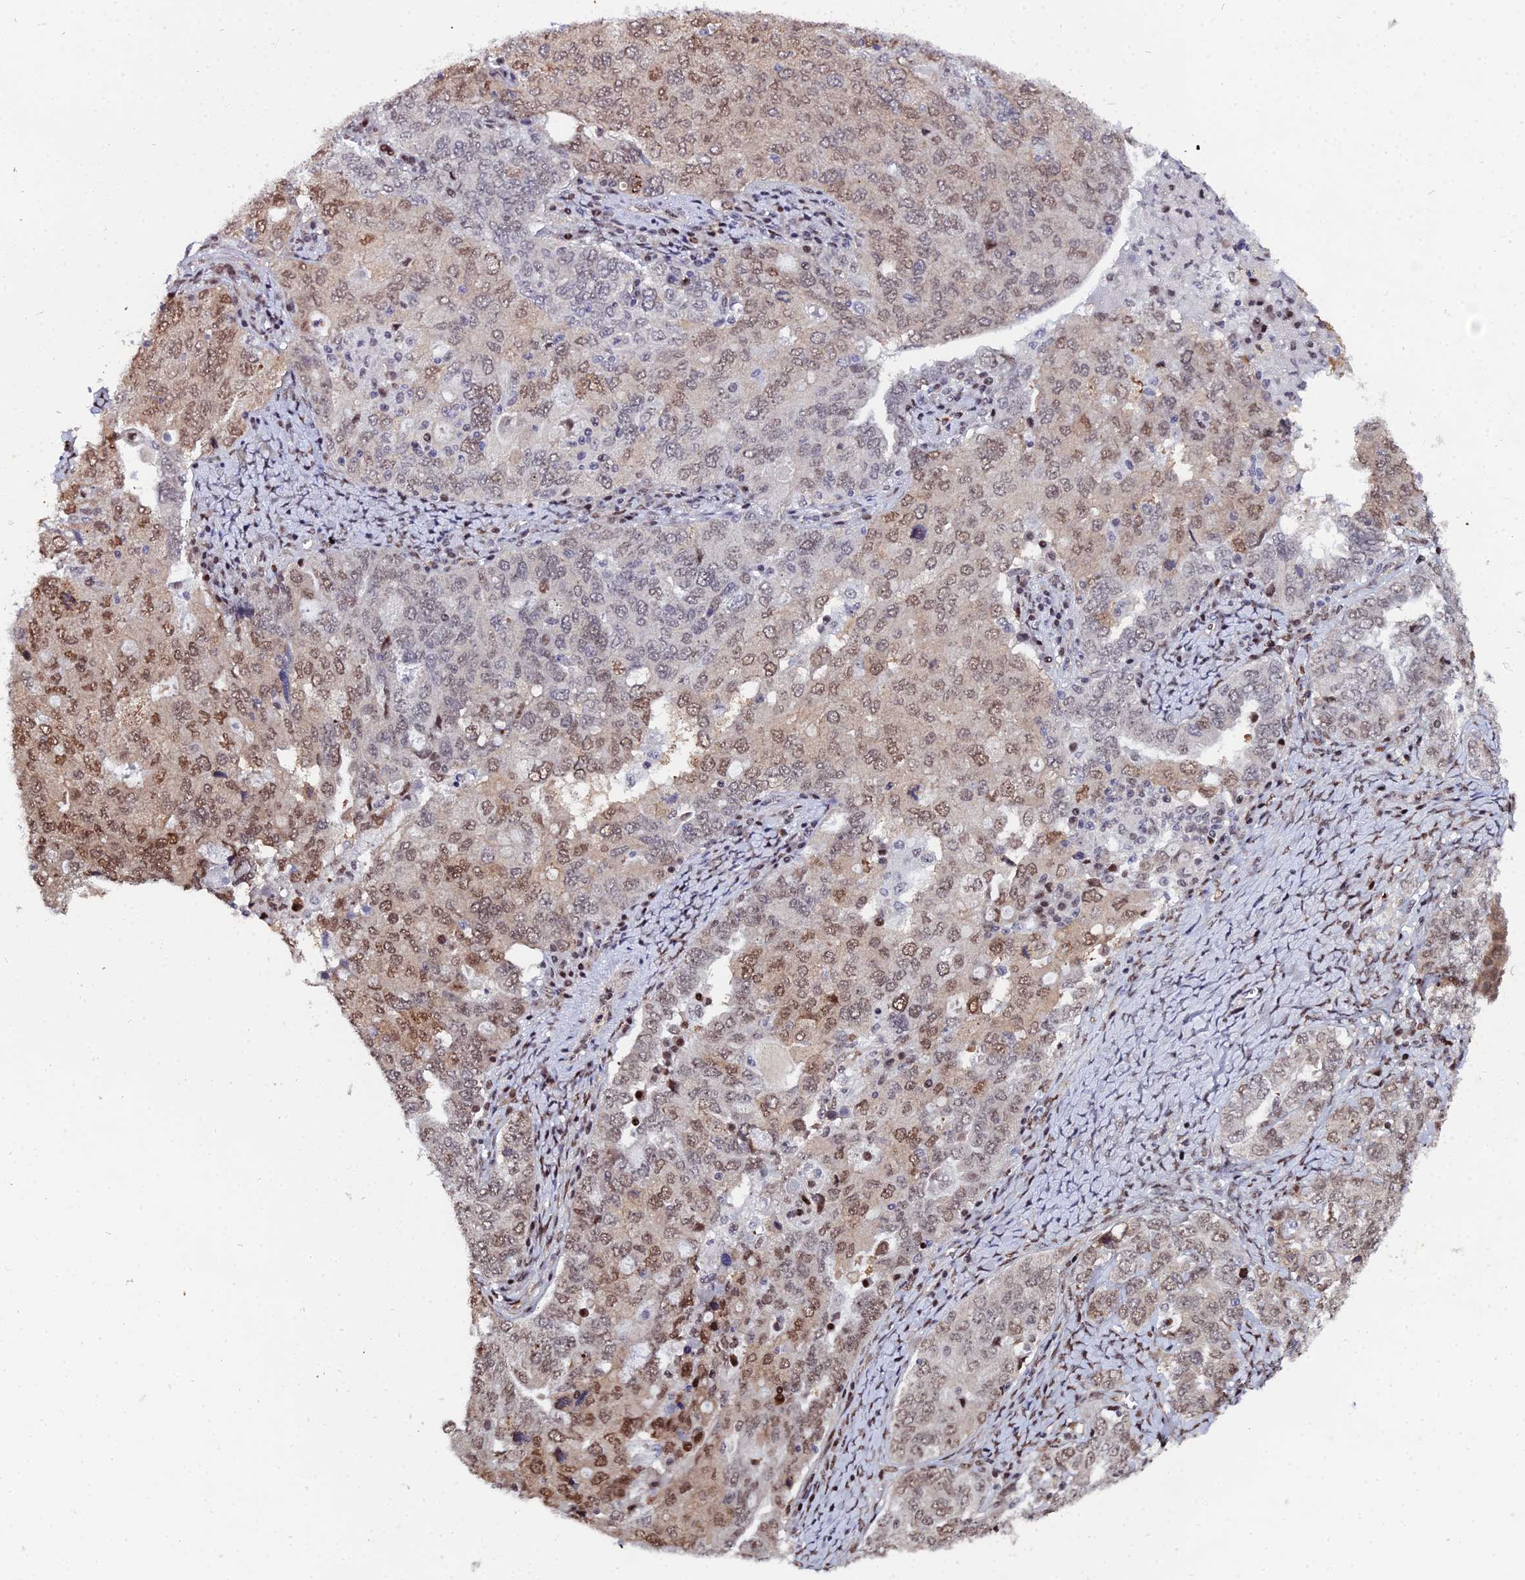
{"staining": {"intensity": "moderate", "quantity": ">75%", "location": "nuclear"}, "tissue": "ovarian cancer", "cell_type": "Tumor cells", "image_type": "cancer", "snomed": [{"axis": "morphology", "description": "Carcinoma, endometroid"}, {"axis": "topography", "description": "Ovary"}], "caption": "An image of human ovarian endometroid carcinoma stained for a protein exhibits moderate nuclear brown staining in tumor cells.", "gene": "TIFA", "patient": {"sex": "female", "age": 62}}